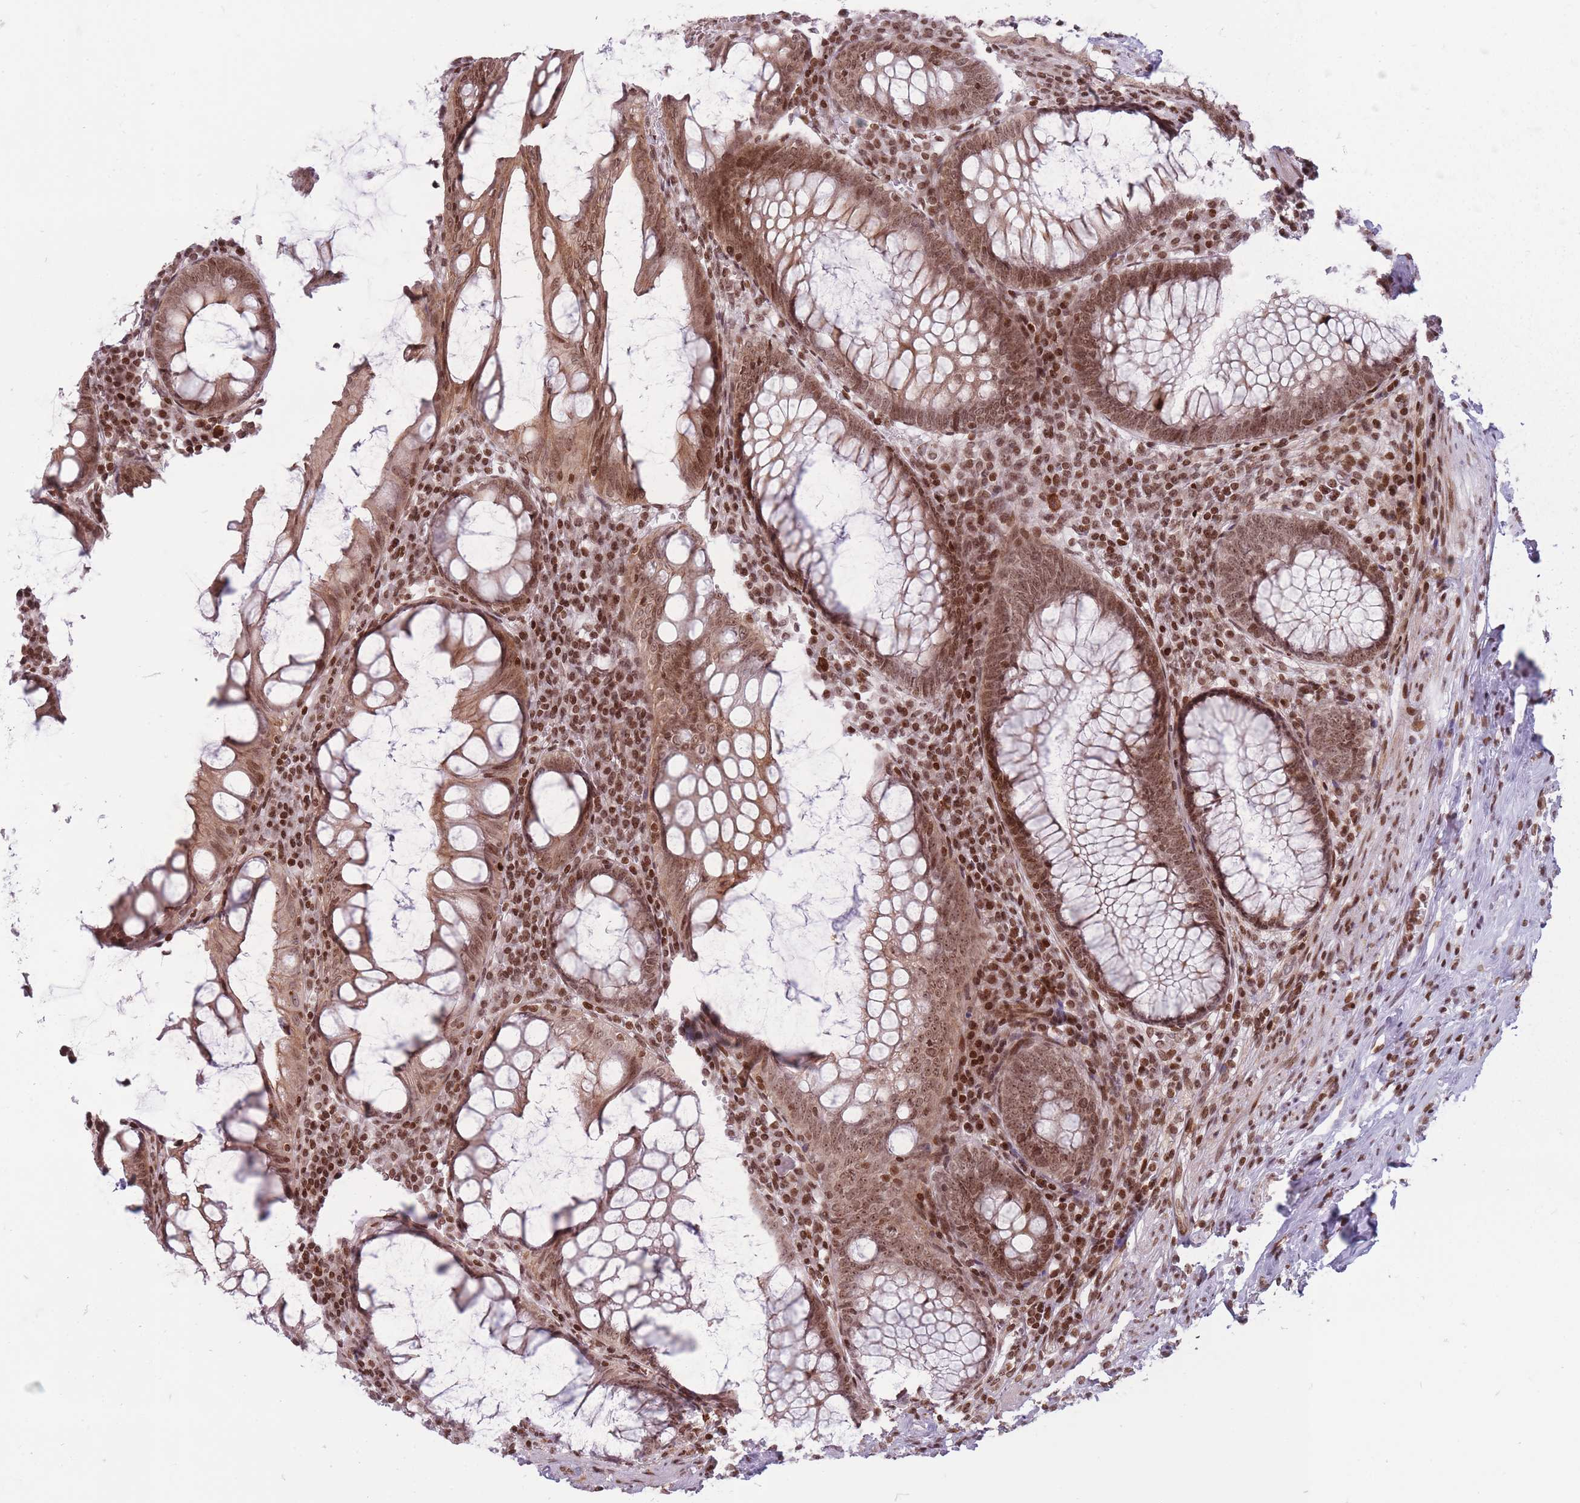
{"staining": {"intensity": "moderate", "quantity": ">75%", "location": "cytoplasmic/membranous,nuclear"}, "tissue": "appendix", "cell_type": "Glandular cells", "image_type": "normal", "snomed": [{"axis": "morphology", "description": "Normal tissue, NOS"}, {"axis": "topography", "description": "Appendix"}], "caption": "Human appendix stained for a protein (brown) demonstrates moderate cytoplasmic/membranous,nuclear positive staining in approximately >75% of glandular cells.", "gene": "TMC6", "patient": {"sex": "male", "age": 83}}